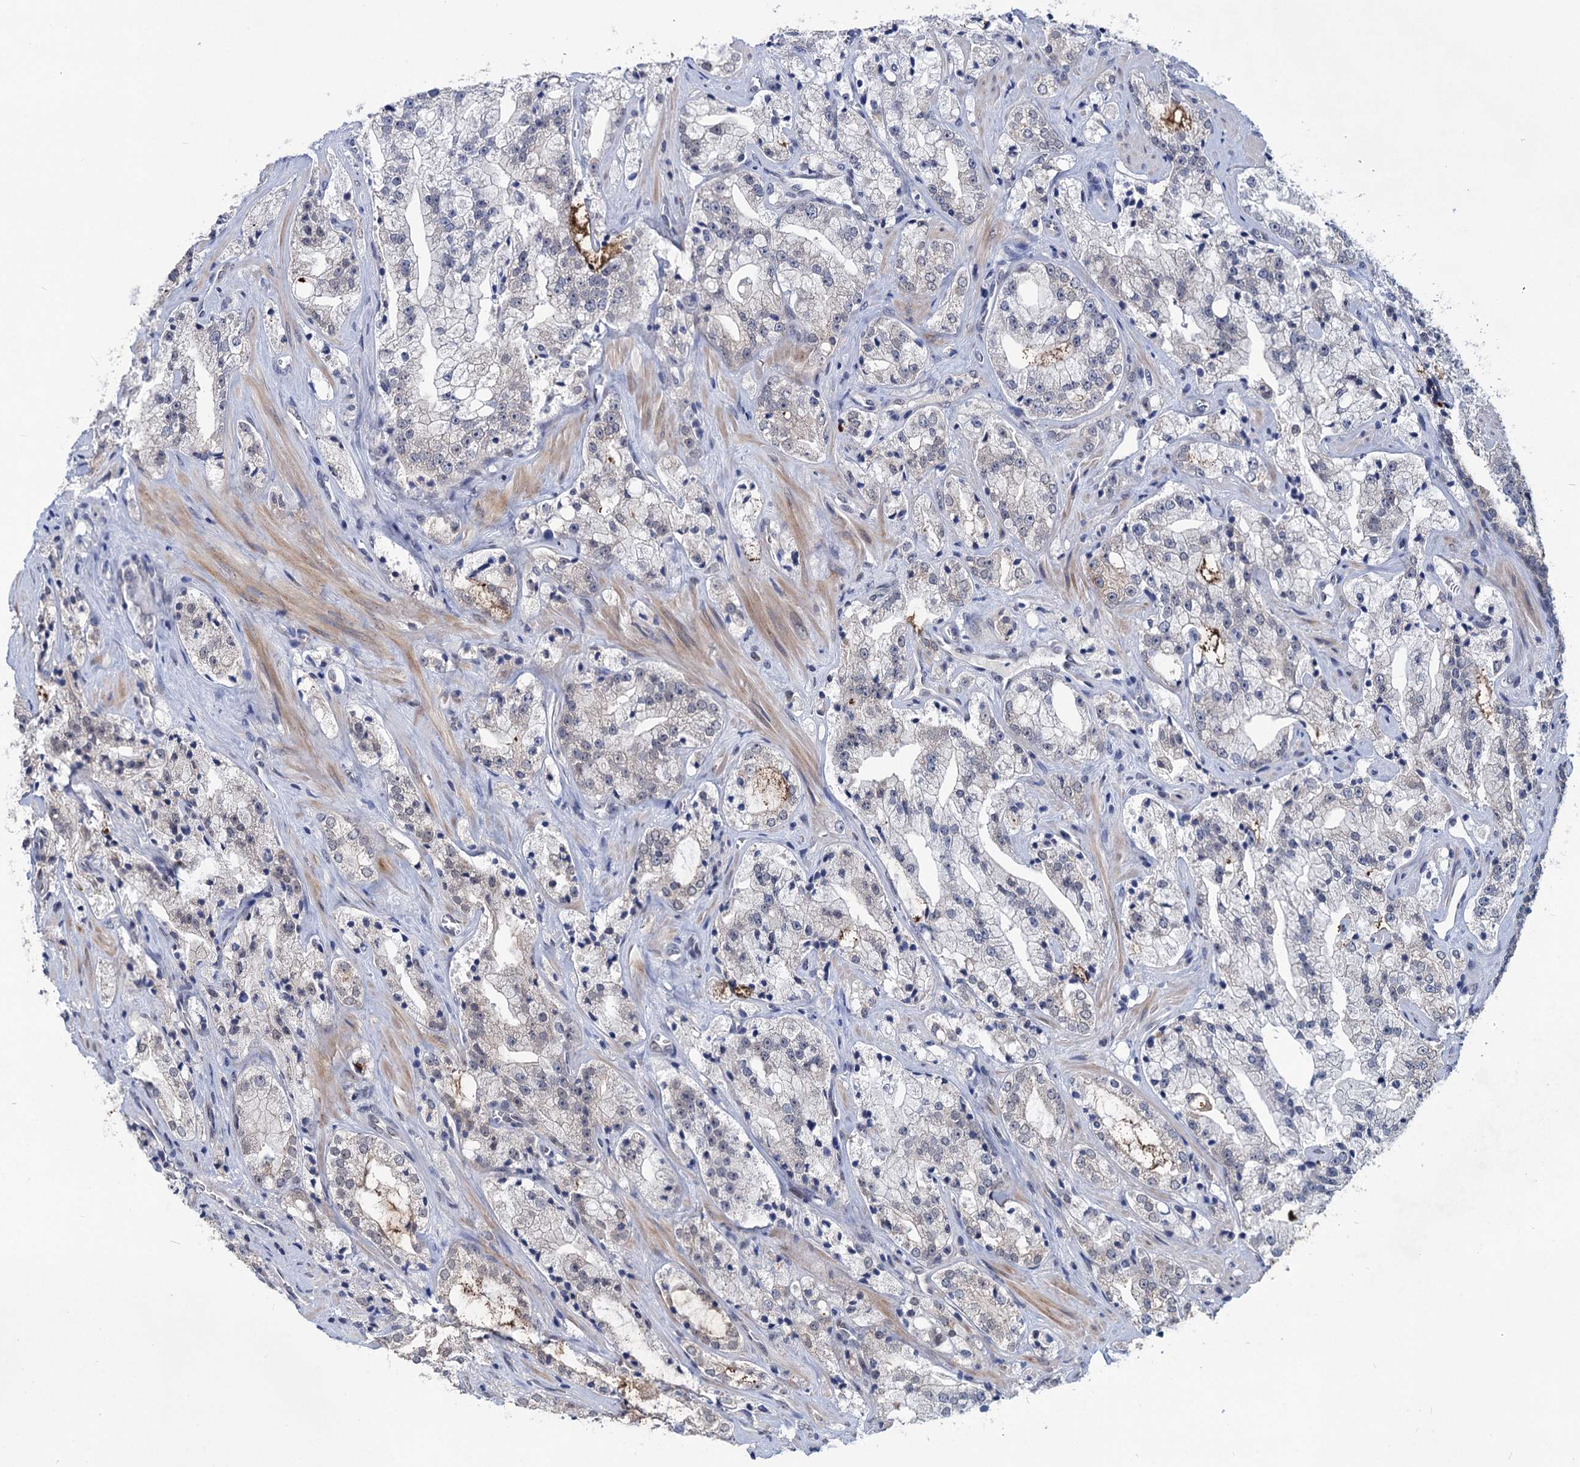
{"staining": {"intensity": "weak", "quantity": "<25%", "location": "cytoplasmic/membranous"}, "tissue": "prostate cancer", "cell_type": "Tumor cells", "image_type": "cancer", "snomed": [{"axis": "morphology", "description": "Adenocarcinoma, High grade"}, {"axis": "topography", "description": "Prostate"}], "caption": "DAB (3,3'-diaminobenzidine) immunohistochemical staining of human prostate cancer (high-grade adenocarcinoma) shows no significant expression in tumor cells. The staining is performed using DAB brown chromogen with nuclei counter-stained in using hematoxylin.", "gene": "TTC17", "patient": {"sex": "male", "age": 64}}